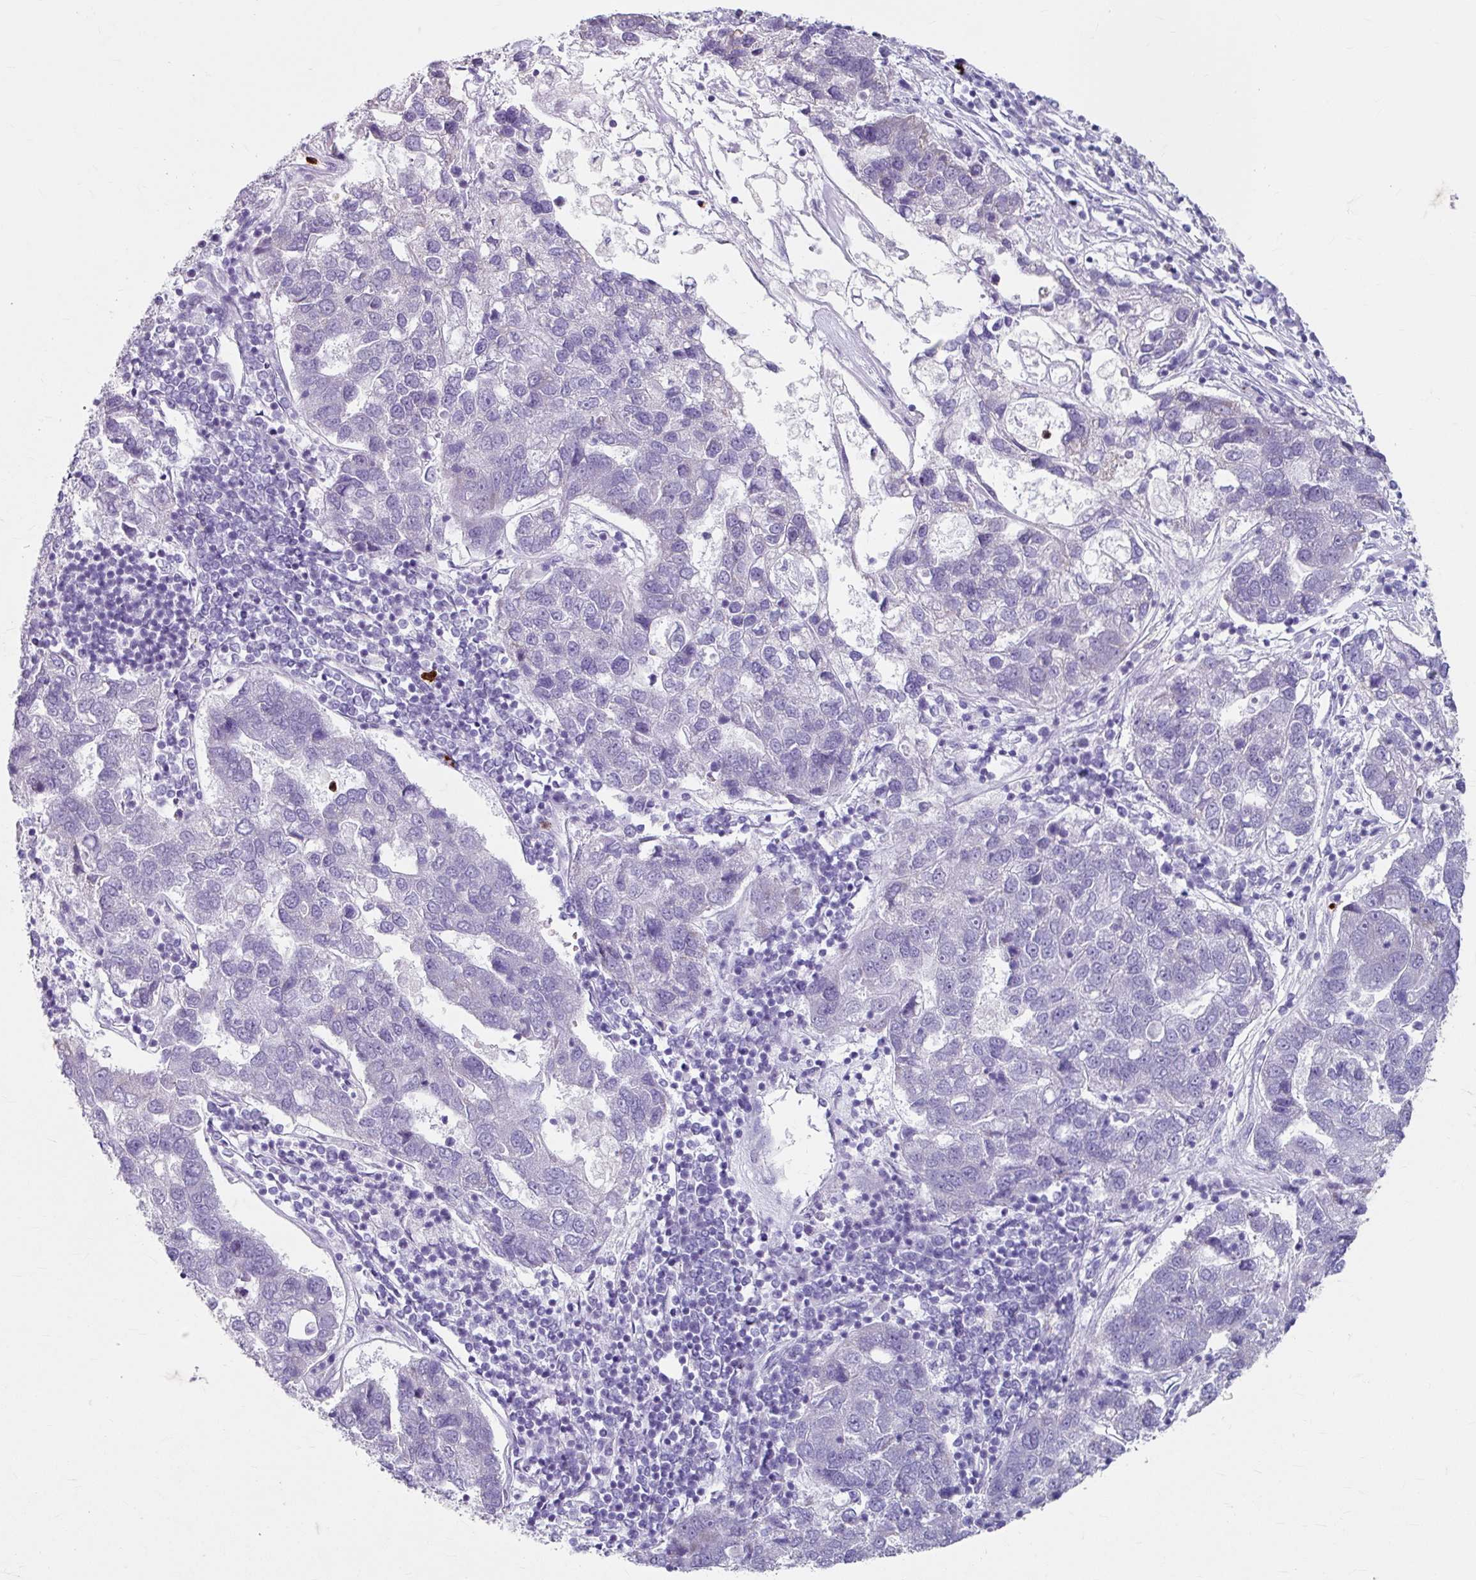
{"staining": {"intensity": "negative", "quantity": "none", "location": "none"}, "tissue": "pancreatic cancer", "cell_type": "Tumor cells", "image_type": "cancer", "snomed": [{"axis": "morphology", "description": "Adenocarcinoma, NOS"}, {"axis": "topography", "description": "Pancreas"}], "caption": "Pancreatic cancer (adenocarcinoma) was stained to show a protein in brown. There is no significant staining in tumor cells.", "gene": "ANKRD1", "patient": {"sex": "female", "age": 61}}